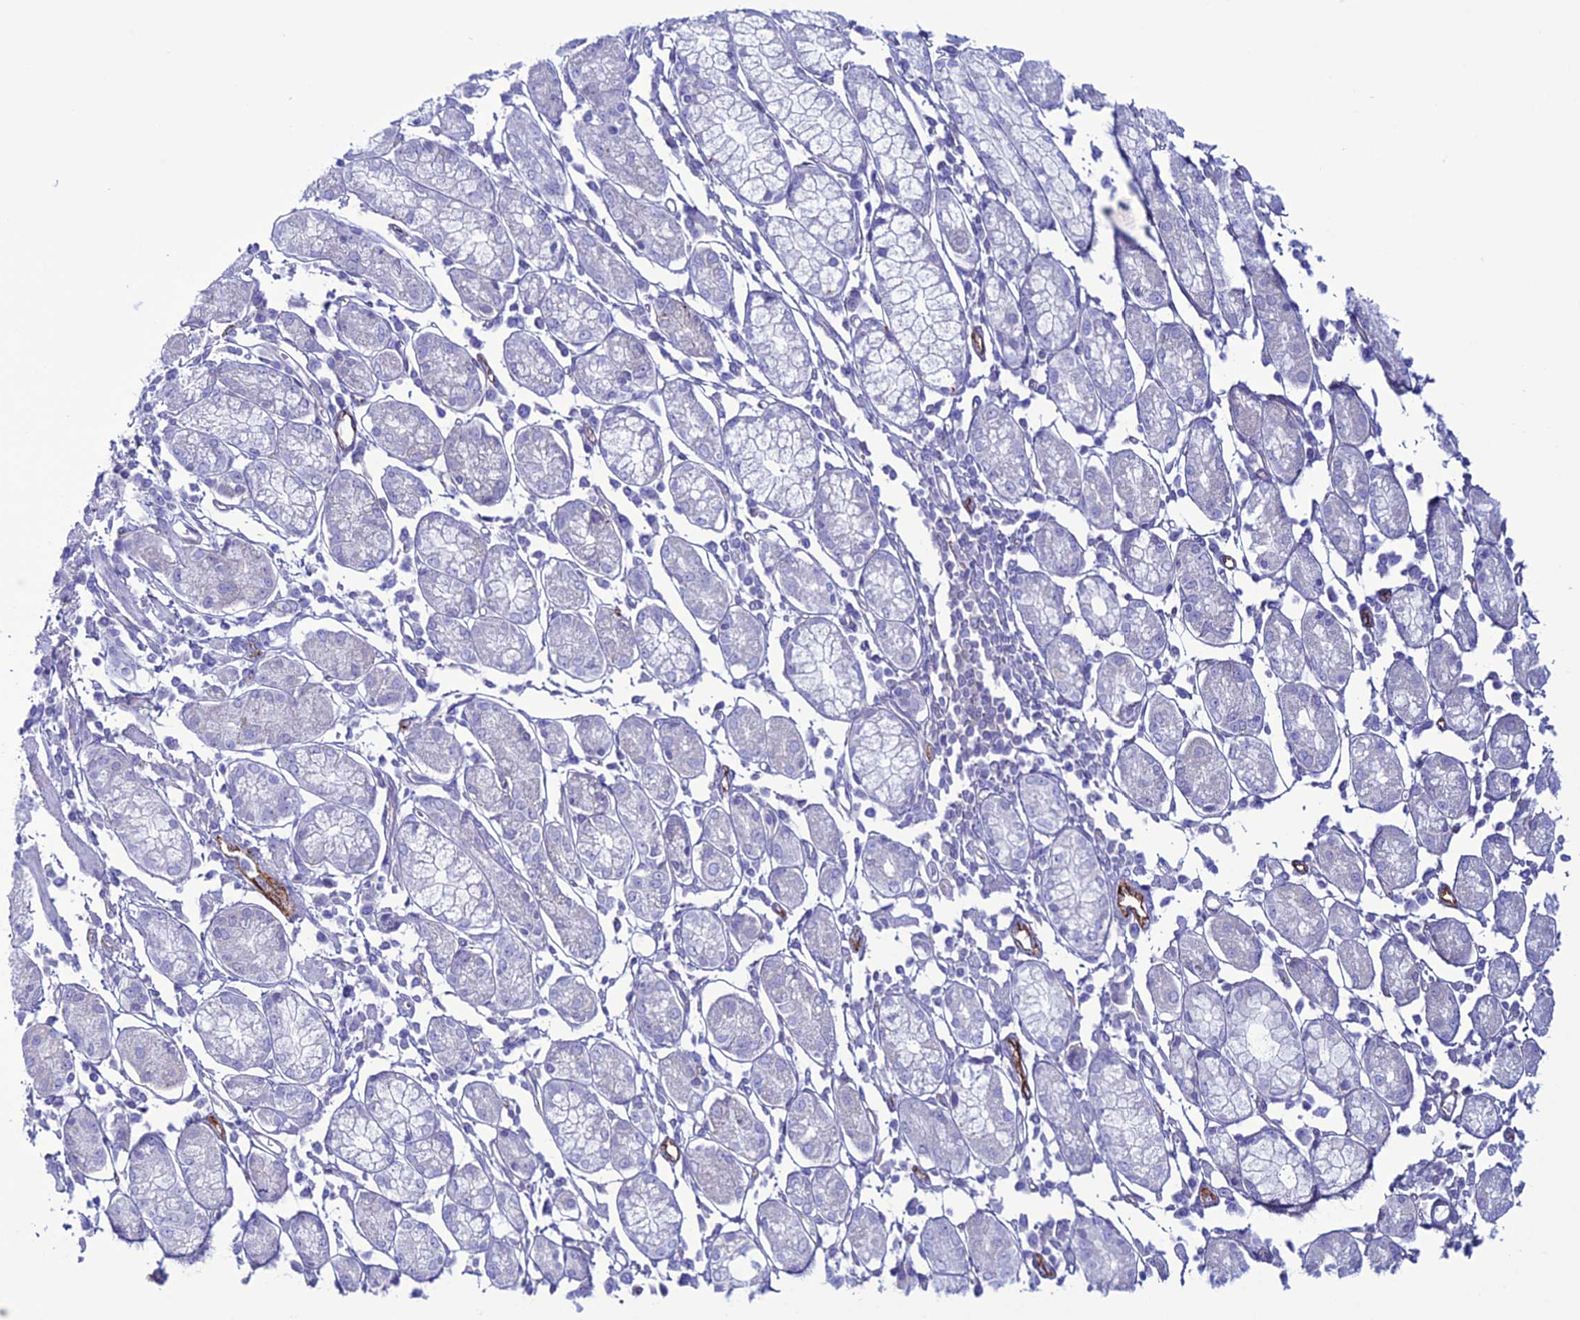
{"staining": {"intensity": "negative", "quantity": "none", "location": "none"}, "tissue": "stomach cancer", "cell_type": "Tumor cells", "image_type": "cancer", "snomed": [{"axis": "morphology", "description": "Adenocarcinoma, NOS"}, {"axis": "topography", "description": "Stomach"}], "caption": "Stomach cancer was stained to show a protein in brown. There is no significant positivity in tumor cells.", "gene": "CDC42EP5", "patient": {"sex": "female", "age": 59}}